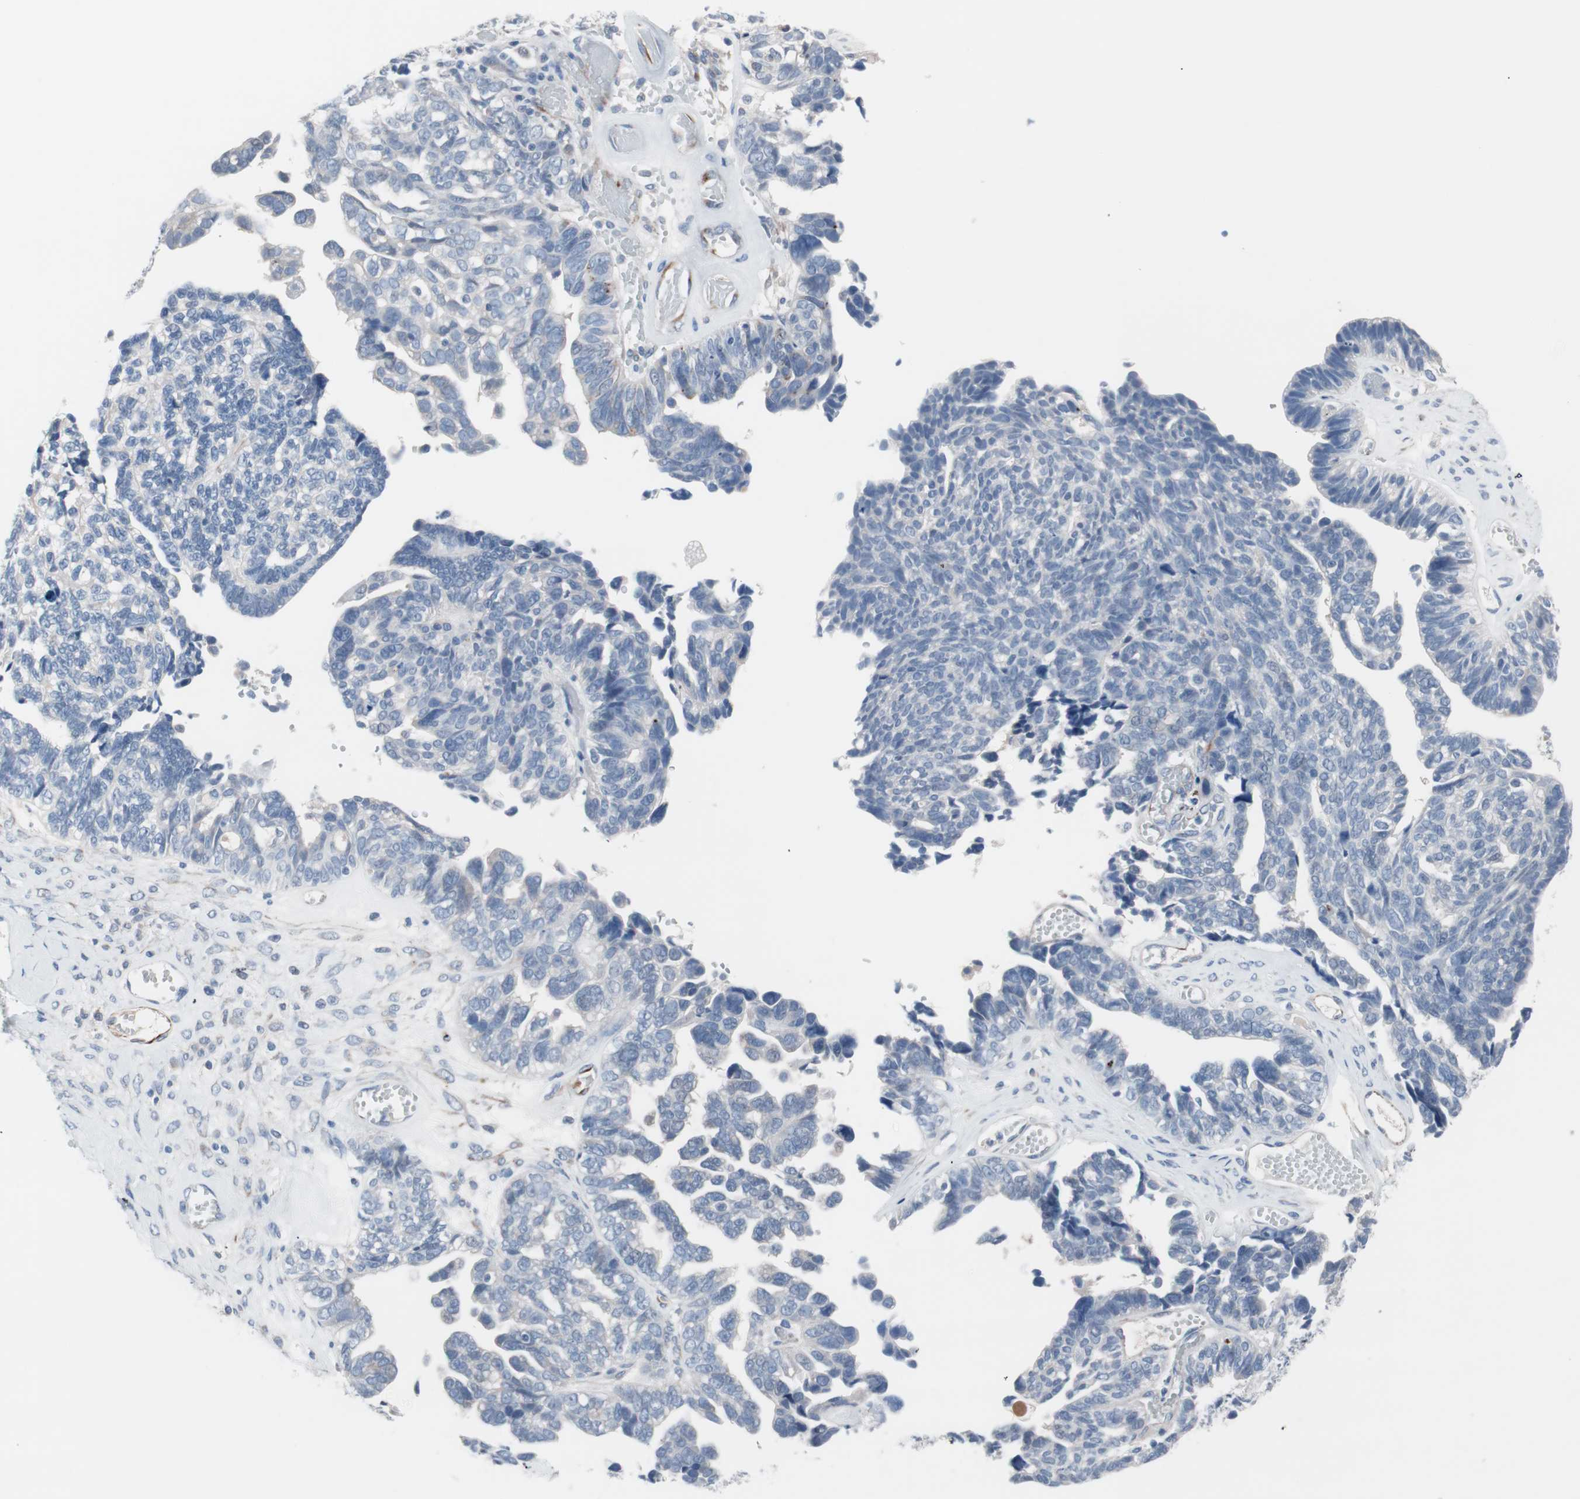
{"staining": {"intensity": "negative", "quantity": "none", "location": "none"}, "tissue": "ovarian cancer", "cell_type": "Tumor cells", "image_type": "cancer", "snomed": [{"axis": "morphology", "description": "Cystadenocarcinoma, serous, NOS"}, {"axis": "topography", "description": "Ovary"}], "caption": "The IHC micrograph has no significant positivity in tumor cells of ovarian cancer tissue.", "gene": "ULBP1", "patient": {"sex": "female", "age": 79}}